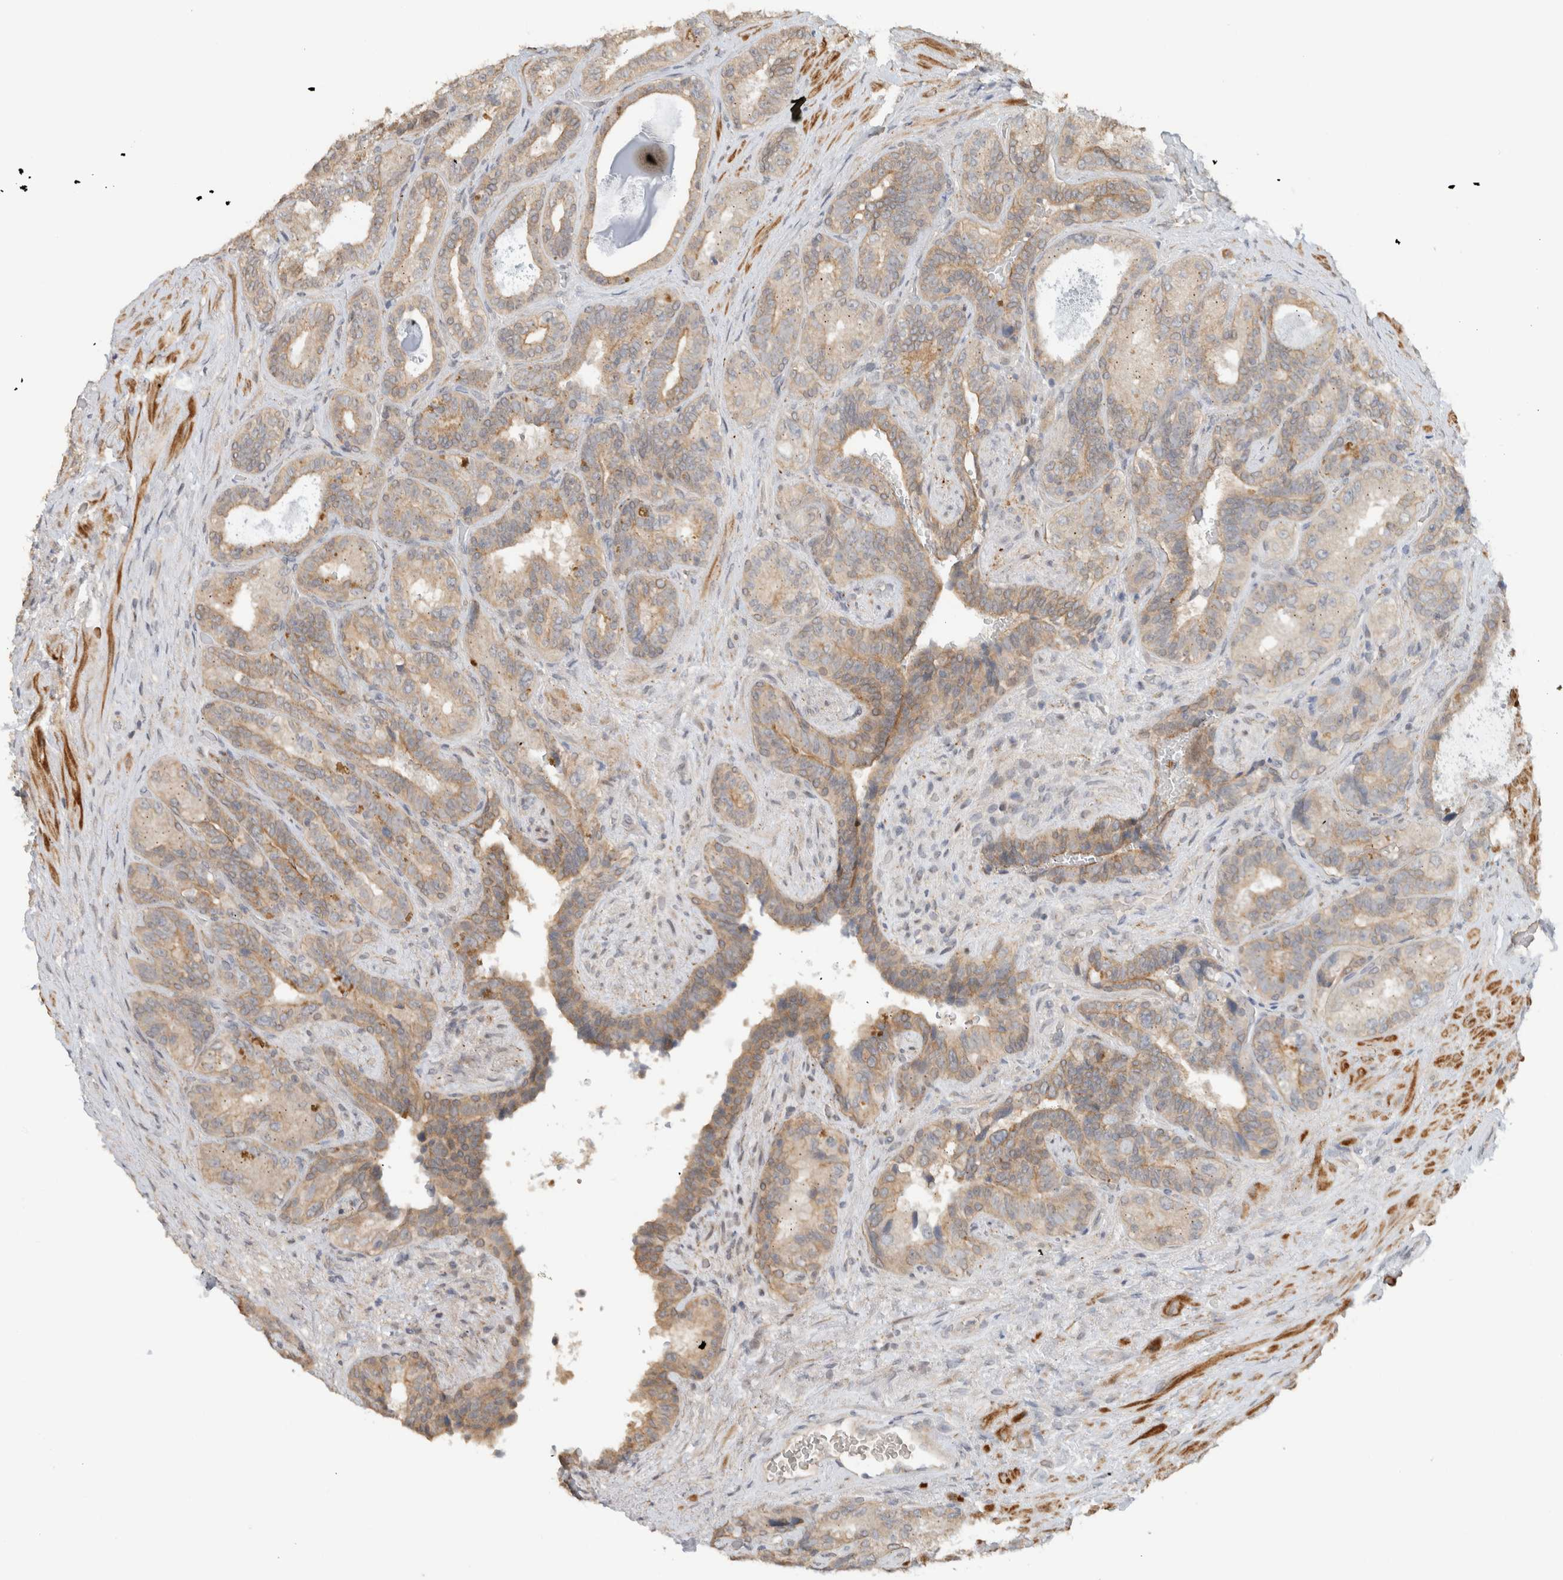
{"staining": {"intensity": "weak", "quantity": "25%-75%", "location": "cytoplasmic/membranous"}, "tissue": "seminal vesicle", "cell_type": "Glandular cells", "image_type": "normal", "snomed": [{"axis": "morphology", "description": "Normal tissue, NOS"}, {"axis": "topography", "description": "Prostate"}, {"axis": "topography", "description": "Seminal veicle"}], "caption": "About 25%-75% of glandular cells in unremarkable human seminal vesicle show weak cytoplasmic/membranous protein expression as visualized by brown immunohistochemical staining.", "gene": "ERCC6L2", "patient": {"sex": "male", "age": 67}}